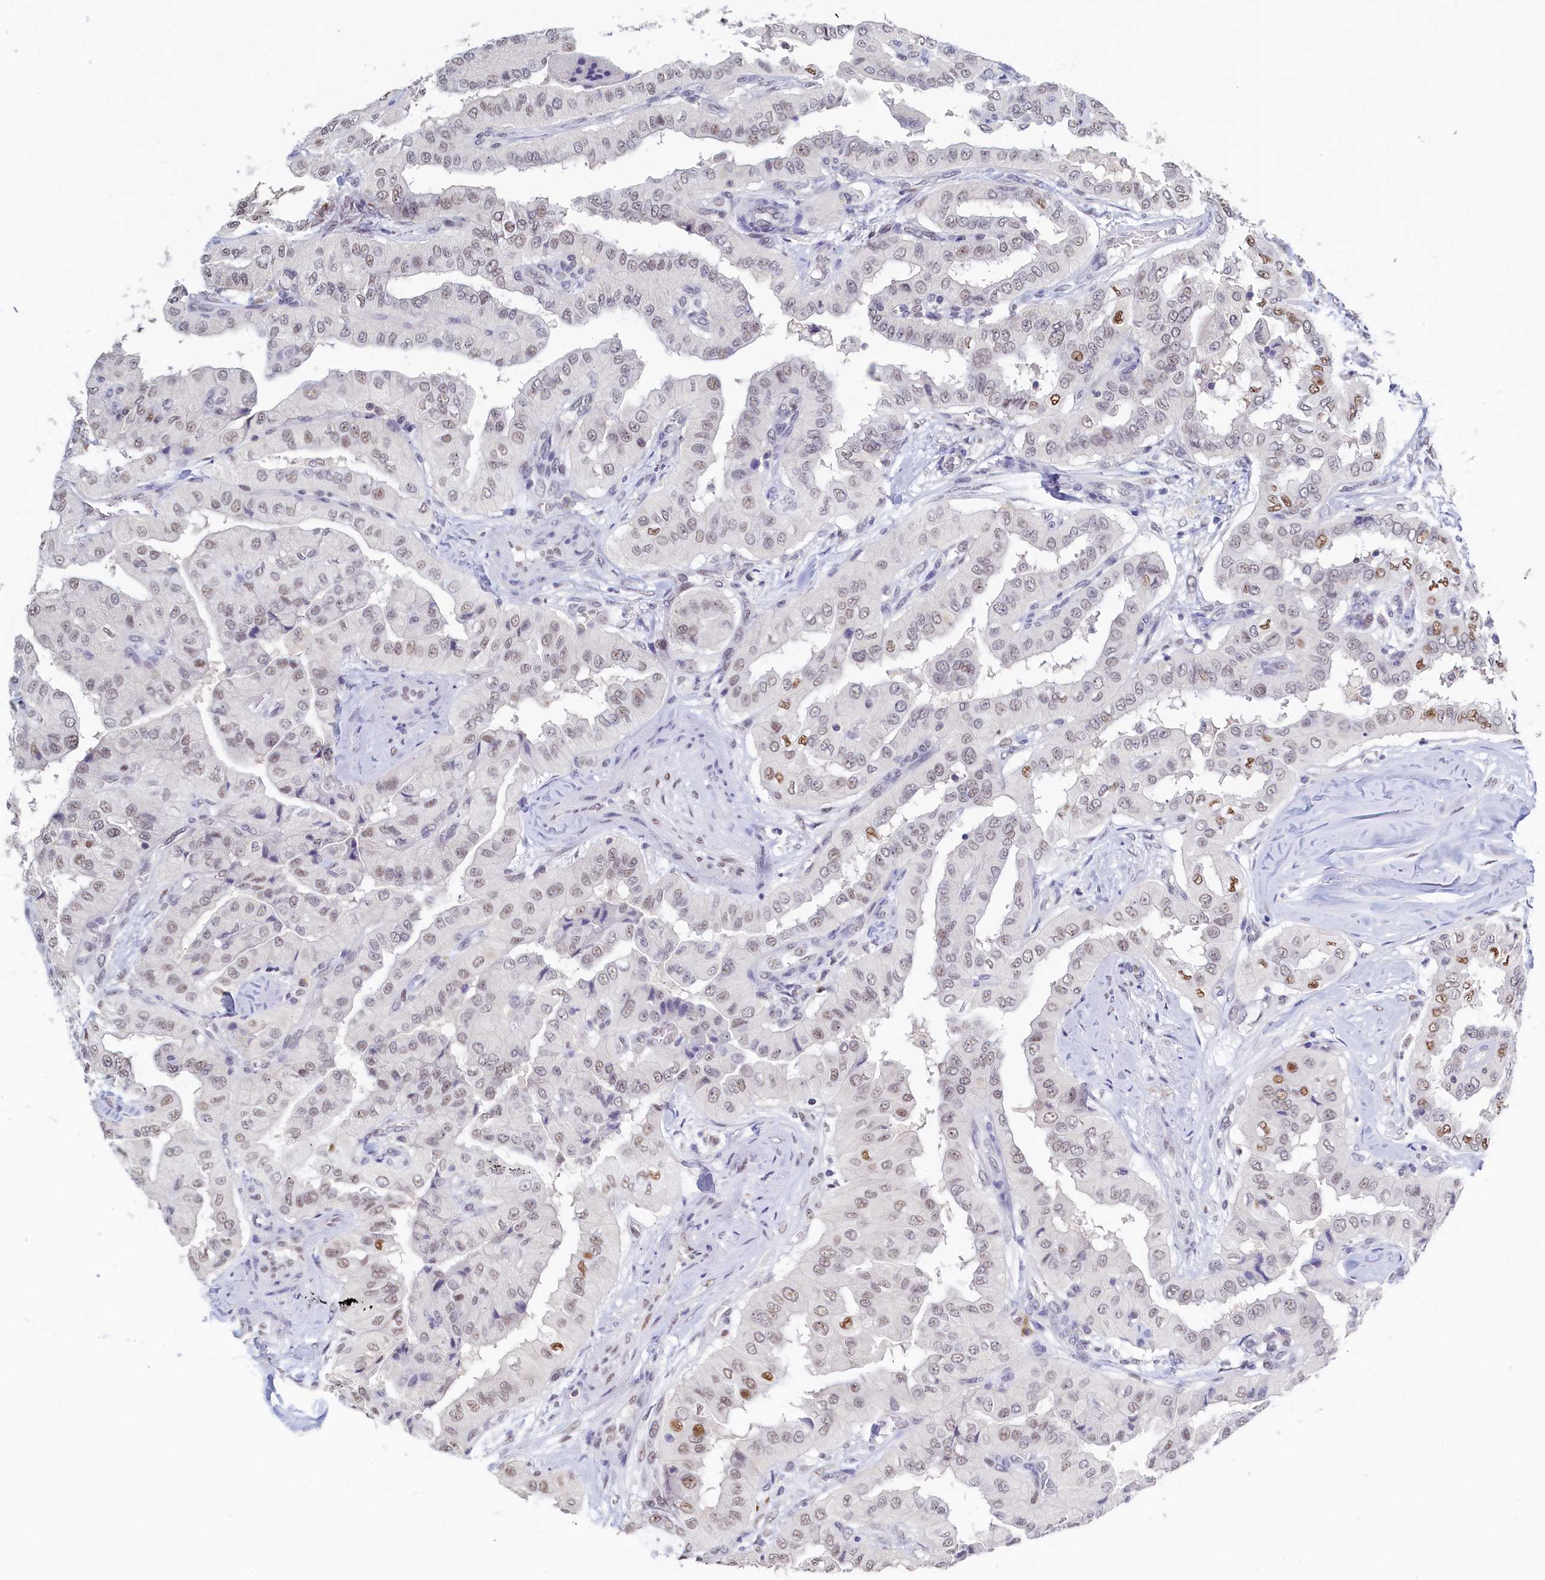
{"staining": {"intensity": "moderate", "quantity": "<25%", "location": "nuclear"}, "tissue": "thyroid cancer", "cell_type": "Tumor cells", "image_type": "cancer", "snomed": [{"axis": "morphology", "description": "Papillary adenocarcinoma, NOS"}, {"axis": "topography", "description": "Thyroid gland"}], "caption": "Tumor cells display low levels of moderate nuclear staining in about <25% of cells in papillary adenocarcinoma (thyroid).", "gene": "MOSPD3", "patient": {"sex": "female", "age": 59}}